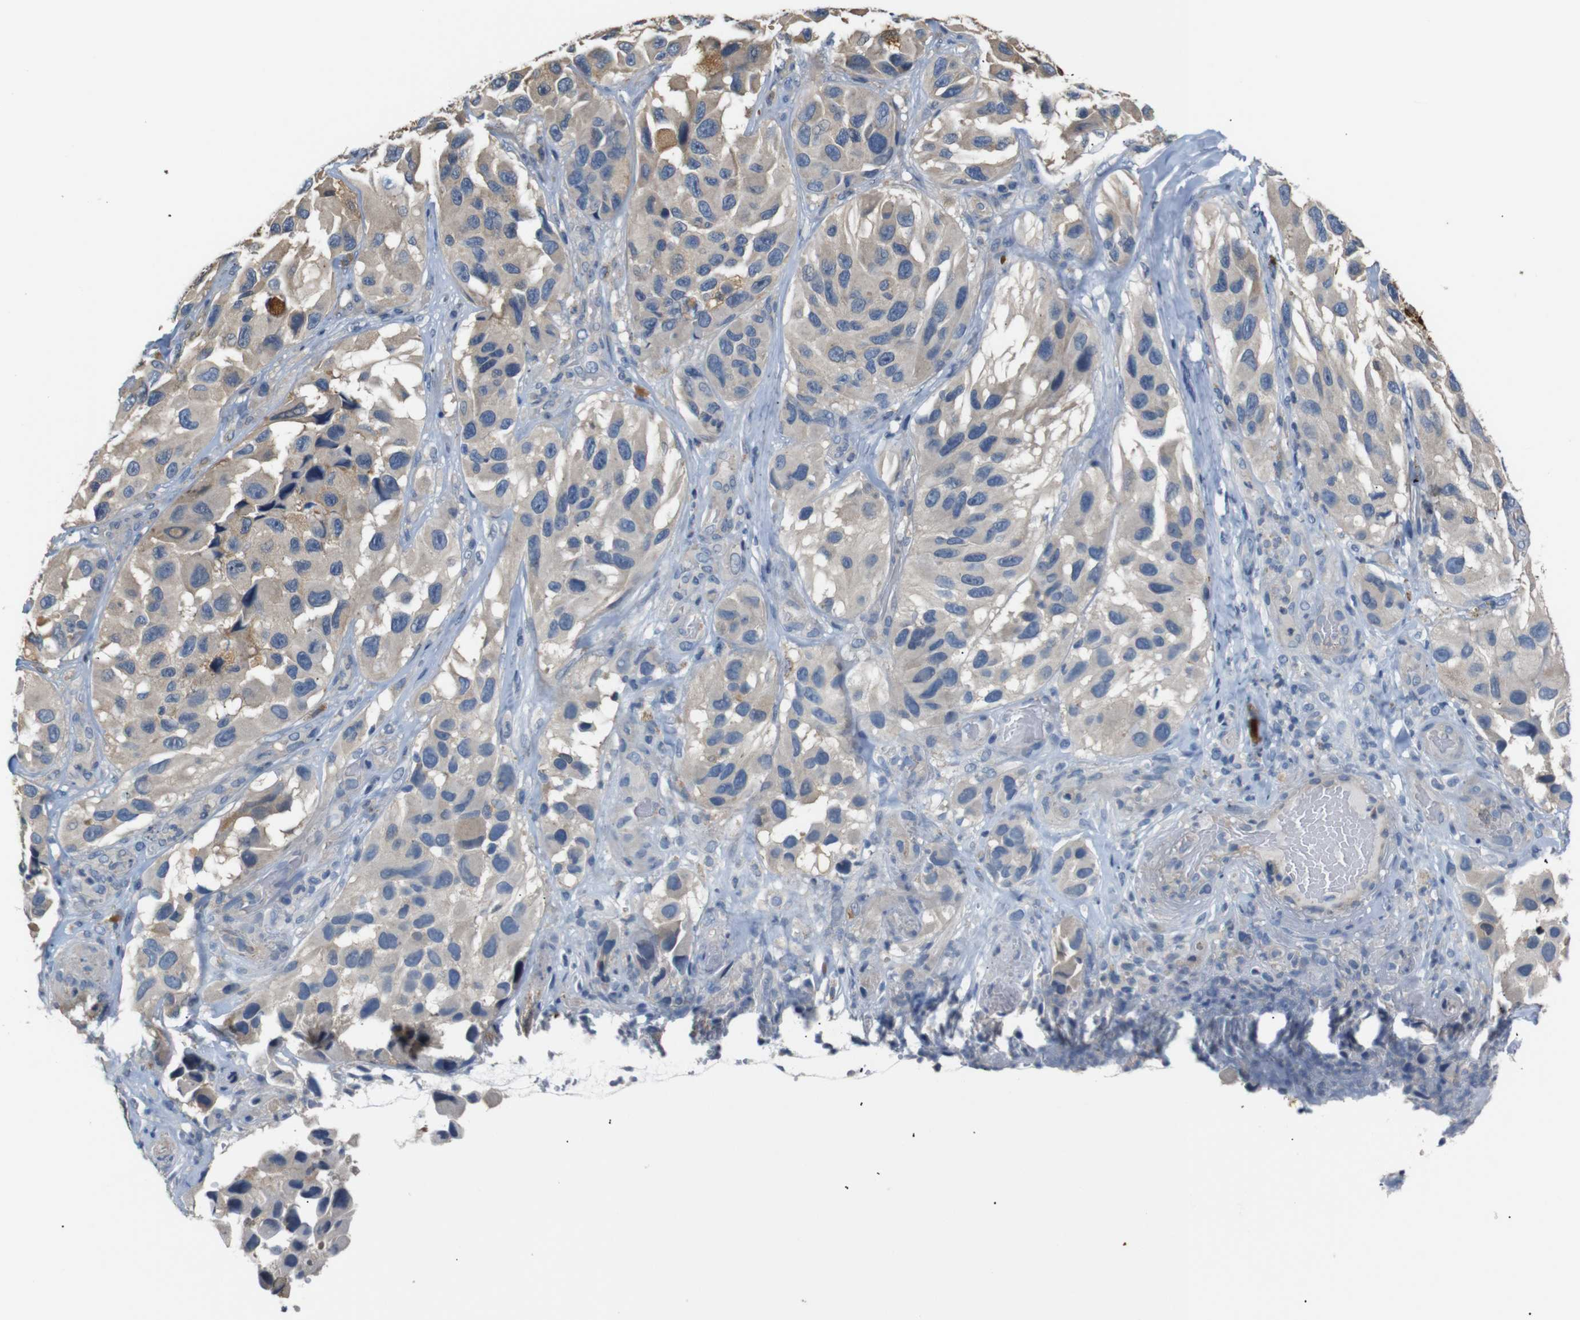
{"staining": {"intensity": "weak", "quantity": "25%-75%", "location": "cytoplasmic/membranous"}, "tissue": "melanoma", "cell_type": "Tumor cells", "image_type": "cancer", "snomed": [{"axis": "morphology", "description": "Malignant melanoma, NOS"}, {"axis": "topography", "description": "Skin"}], "caption": "Protein analysis of melanoma tissue demonstrates weak cytoplasmic/membranous positivity in approximately 25%-75% of tumor cells. (Stains: DAB (3,3'-diaminobenzidine) in brown, nuclei in blue, Microscopy: brightfield microscopy at high magnification).", "gene": "SFN", "patient": {"sex": "female", "age": 73}}